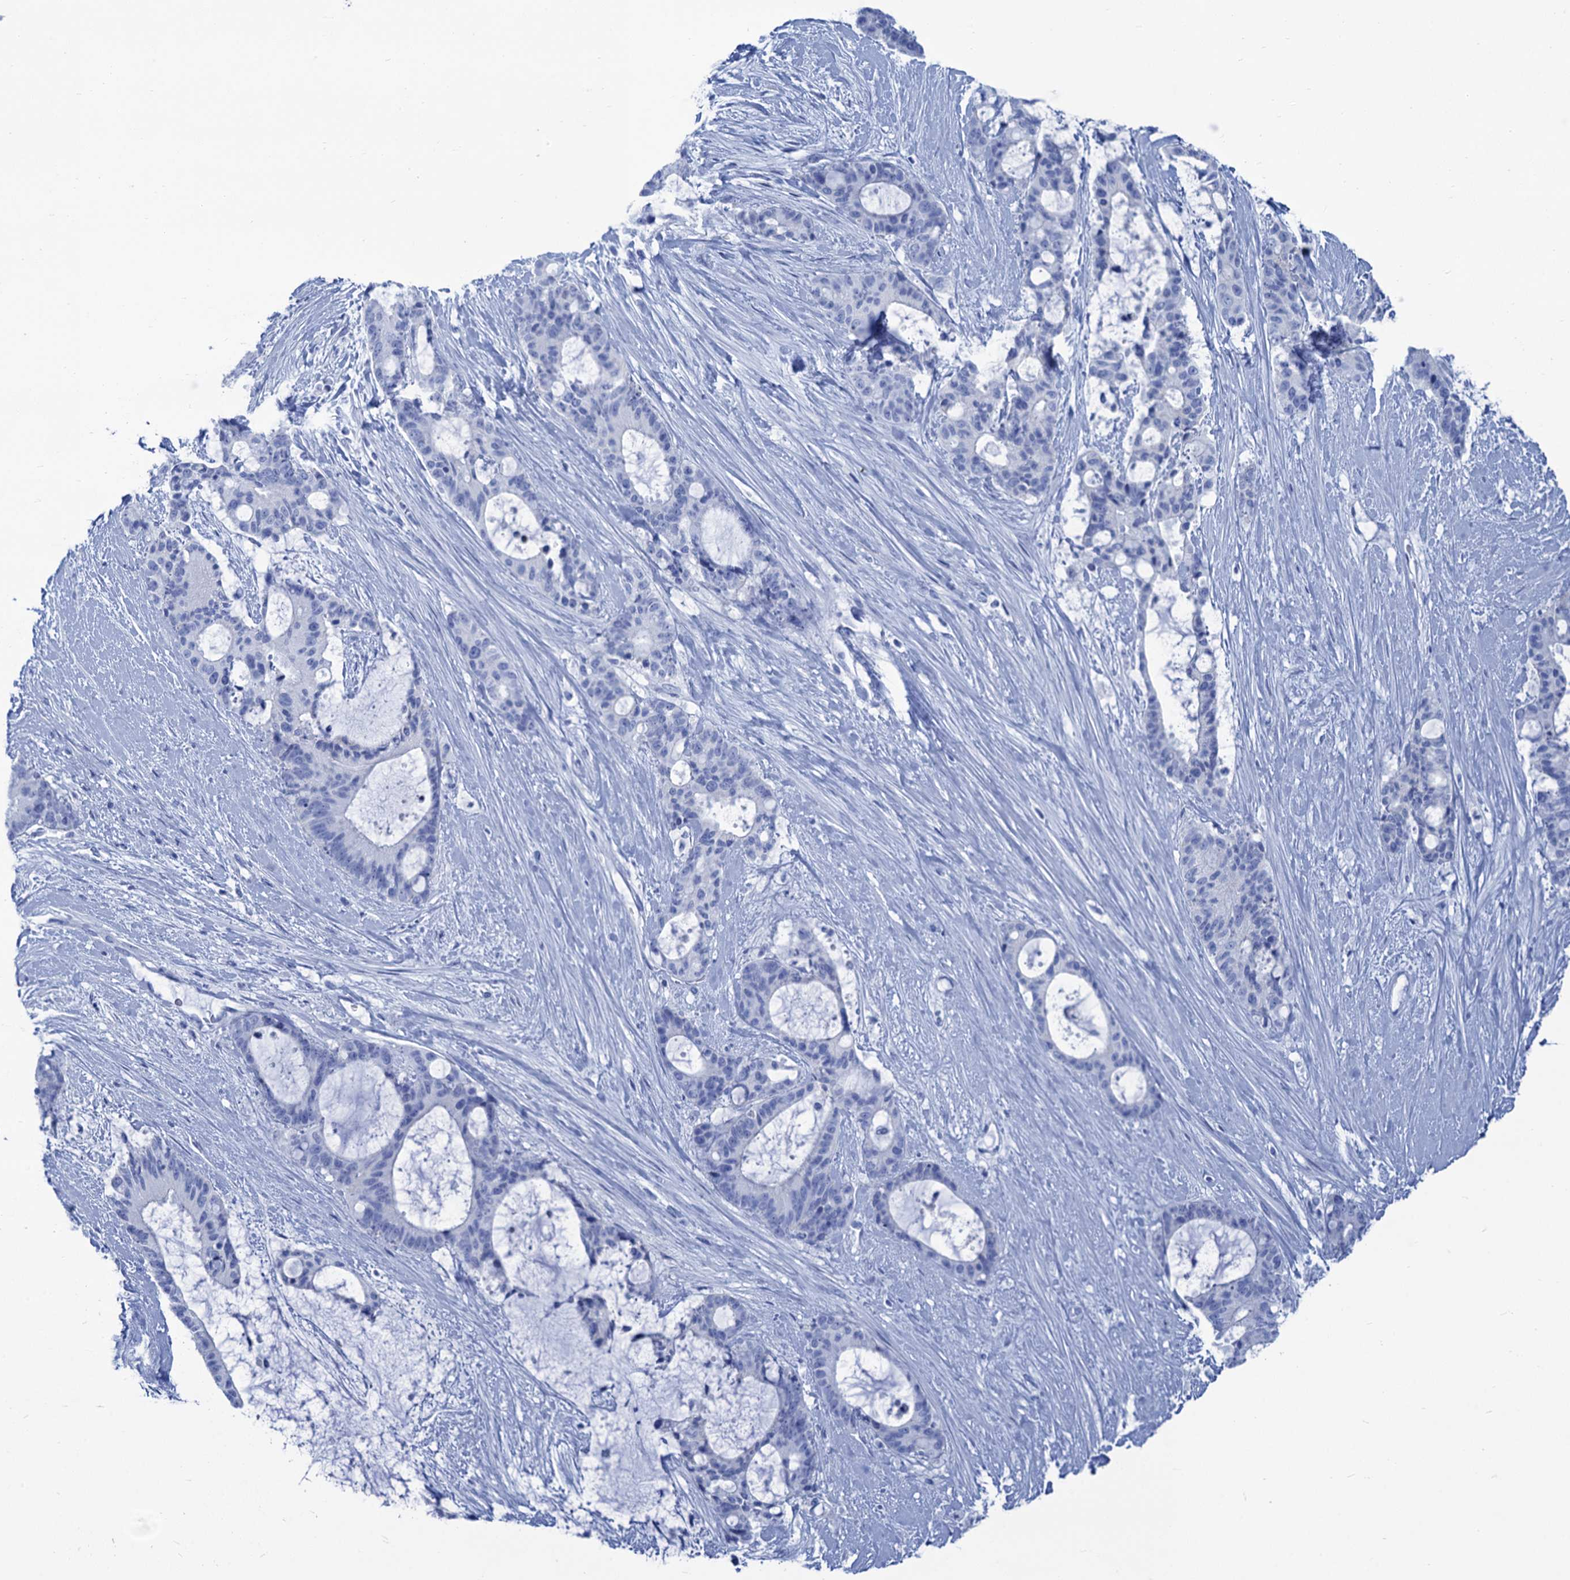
{"staining": {"intensity": "negative", "quantity": "none", "location": "none"}, "tissue": "liver cancer", "cell_type": "Tumor cells", "image_type": "cancer", "snomed": [{"axis": "morphology", "description": "Normal tissue, NOS"}, {"axis": "morphology", "description": "Cholangiocarcinoma"}, {"axis": "topography", "description": "Liver"}, {"axis": "topography", "description": "Peripheral nerve tissue"}], "caption": "Immunohistochemistry of liver cholangiocarcinoma demonstrates no staining in tumor cells.", "gene": "CABYR", "patient": {"sex": "female", "age": 73}}